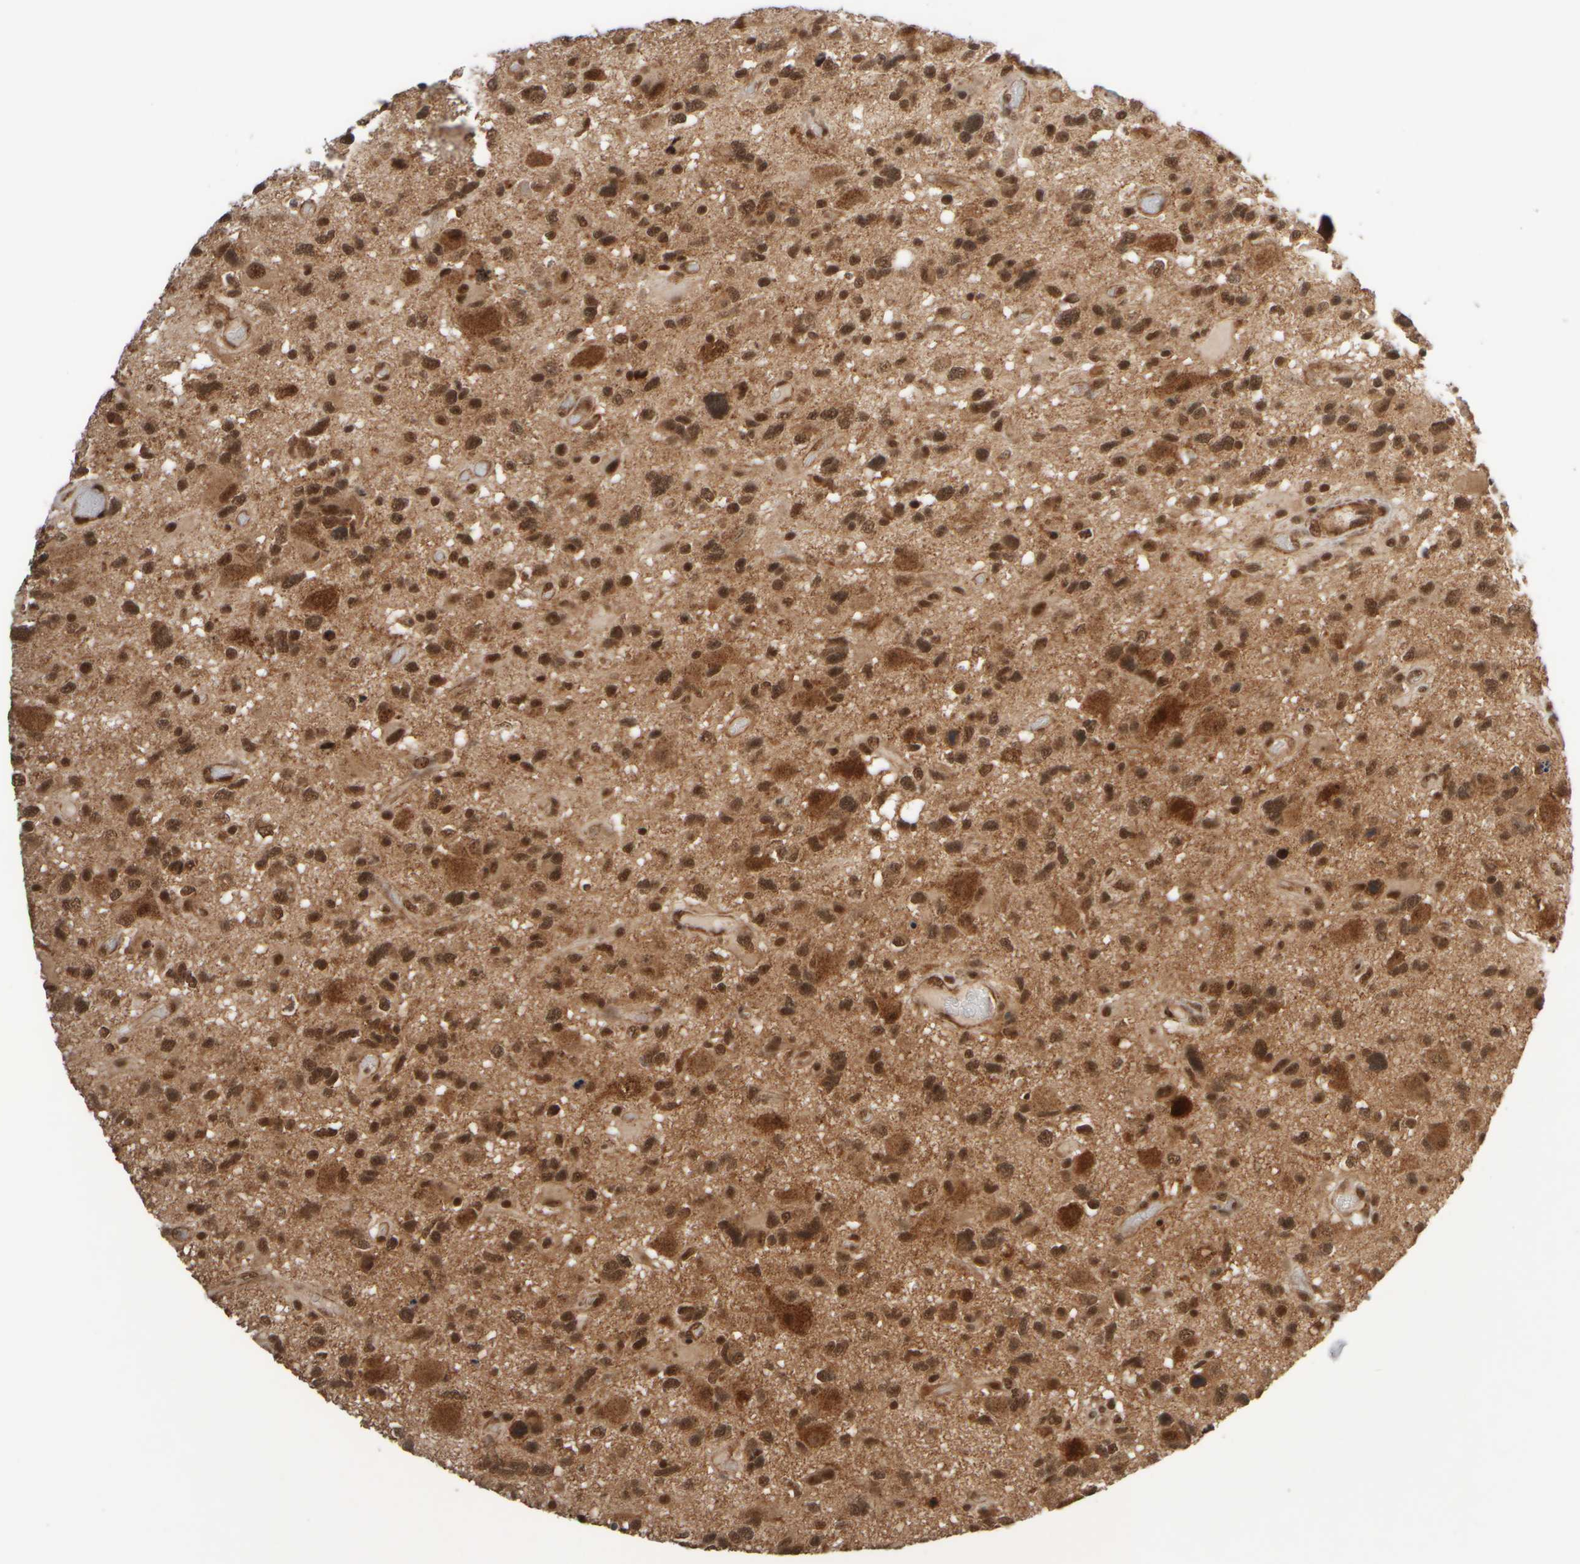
{"staining": {"intensity": "moderate", "quantity": ">75%", "location": "cytoplasmic/membranous,nuclear"}, "tissue": "glioma", "cell_type": "Tumor cells", "image_type": "cancer", "snomed": [{"axis": "morphology", "description": "Glioma, malignant, High grade"}, {"axis": "topography", "description": "Brain"}], "caption": "This photomicrograph demonstrates immunohistochemistry (IHC) staining of malignant high-grade glioma, with medium moderate cytoplasmic/membranous and nuclear staining in approximately >75% of tumor cells.", "gene": "SYNRG", "patient": {"sex": "male", "age": 33}}